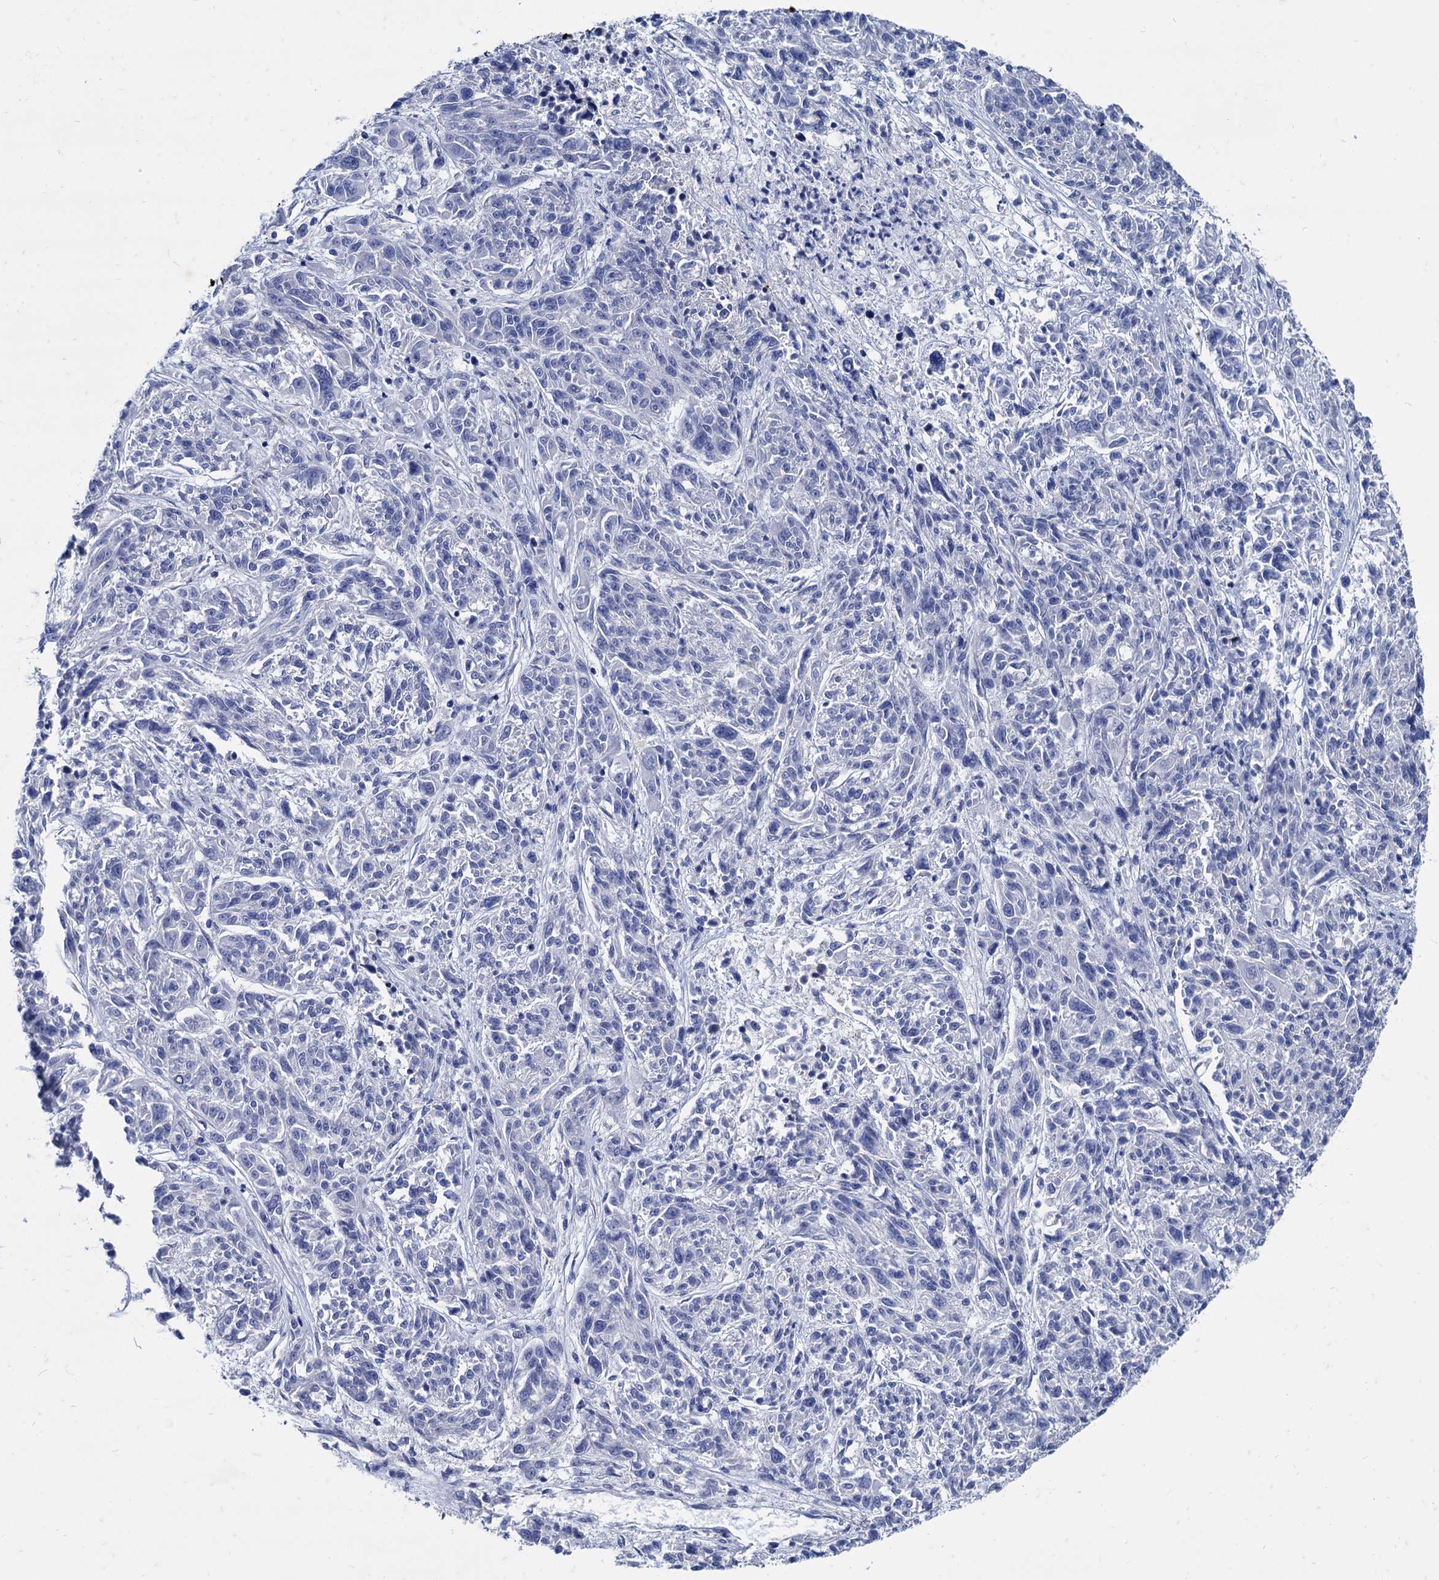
{"staining": {"intensity": "negative", "quantity": "none", "location": "none"}, "tissue": "melanoma", "cell_type": "Tumor cells", "image_type": "cancer", "snomed": [{"axis": "morphology", "description": "Malignant melanoma, NOS"}, {"axis": "topography", "description": "Skin"}], "caption": "High magnification brightfield microscopy of melanoma stained with DAB (3,3'-diaminobenzidine) (brown) and counterstained with hematoxylin (blue): tumor cells show no significant positivity.", "gene": "FOXR2", "patient": {"sex": "male", "age": 53}}